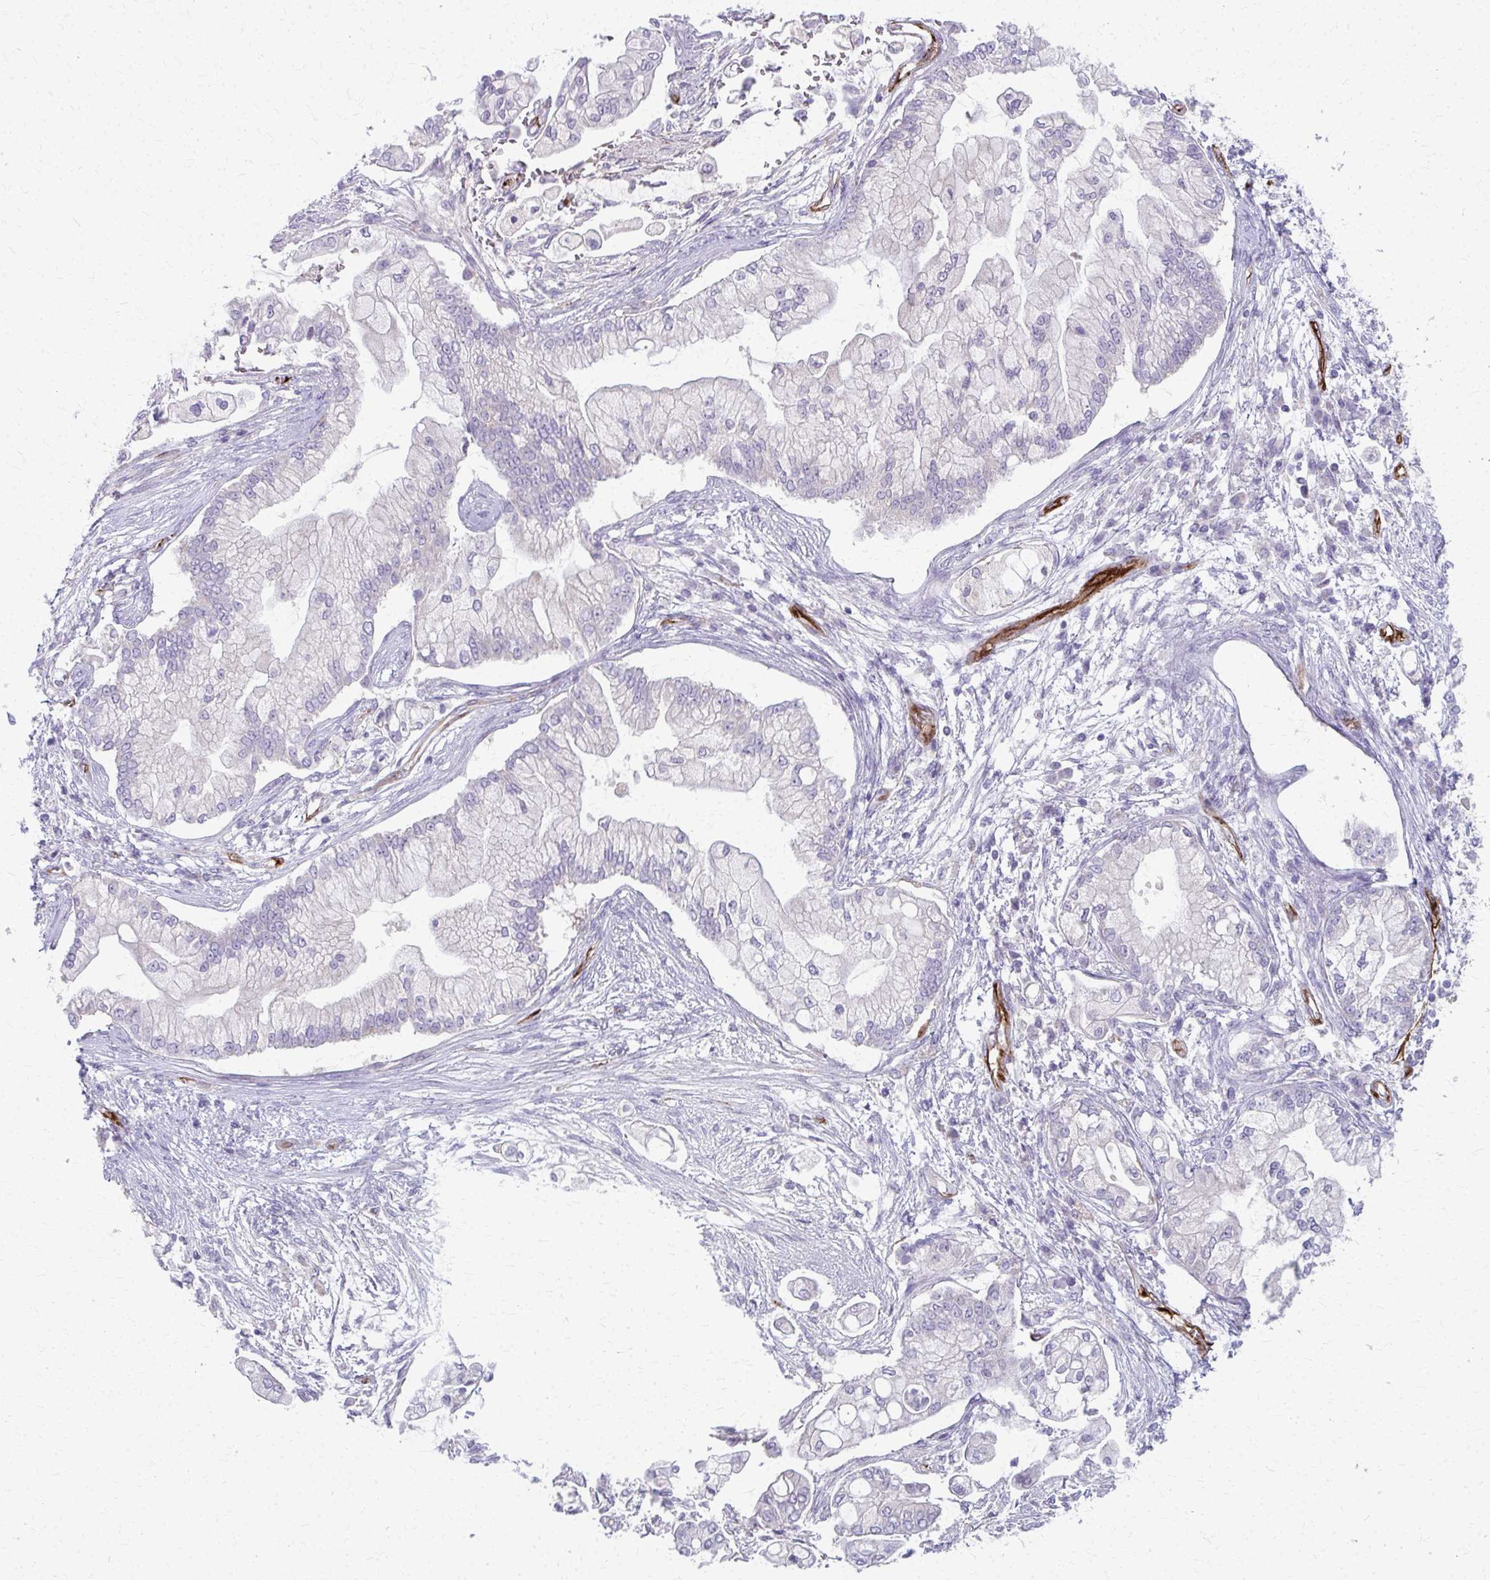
{"staining": {"intensity": "negative", "quantity": "none", "location": "none"}, "tissue": "pancreatic cancer", "cell_type": "Tumor cells", "image_type": "cancer", "snomed": [{"axis": "morphology", "description": "Adenocarcinoma, NOS"}, {"axis": "topography", "description": "Pancreas"}], "caption": "Human pancreatic adenocarcinoma stained for a protein using immunohistochemistry (IHC) displays no expression in tumor cells.", "gene": "ADIPOQ", "patient": {"sex": "female", "age": 69}}